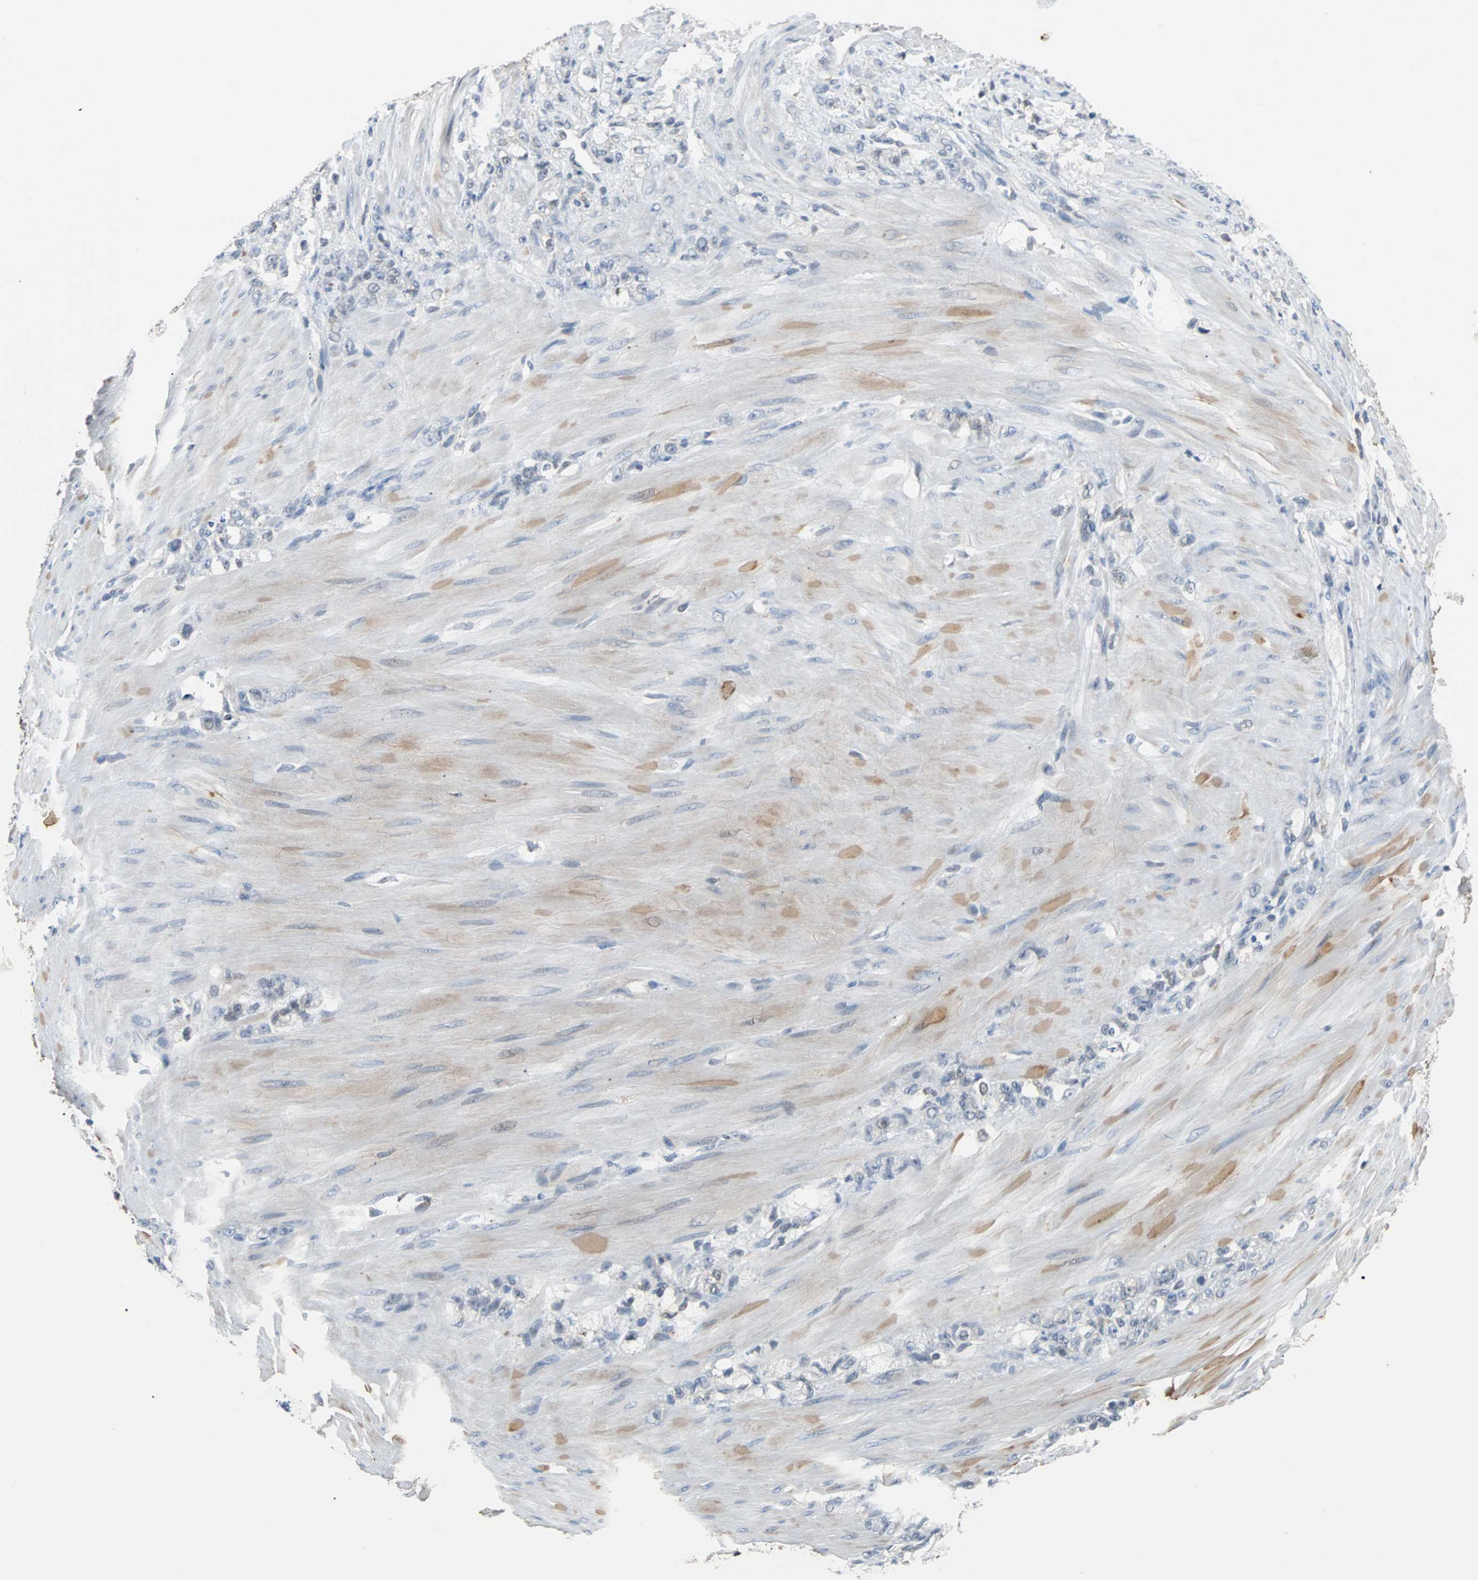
{"staining": {"intensity": "negative", "quantity": "none", "location": "none"}, "tissue": "stomach cancer", "cell_type": "Tumor cells", "image_type": "cancer", "snomed": [{"axis": "morphology", "description": "Adenocarcinoma, NOS"}, {"axis": "topography", "description": "Stomach"}], "caption": "This is an IHC histopathology image of stomach cancer. There is no staining in tumor cells.", "gene": "HLX", "patient": {"sex": "male", "age": 82}}